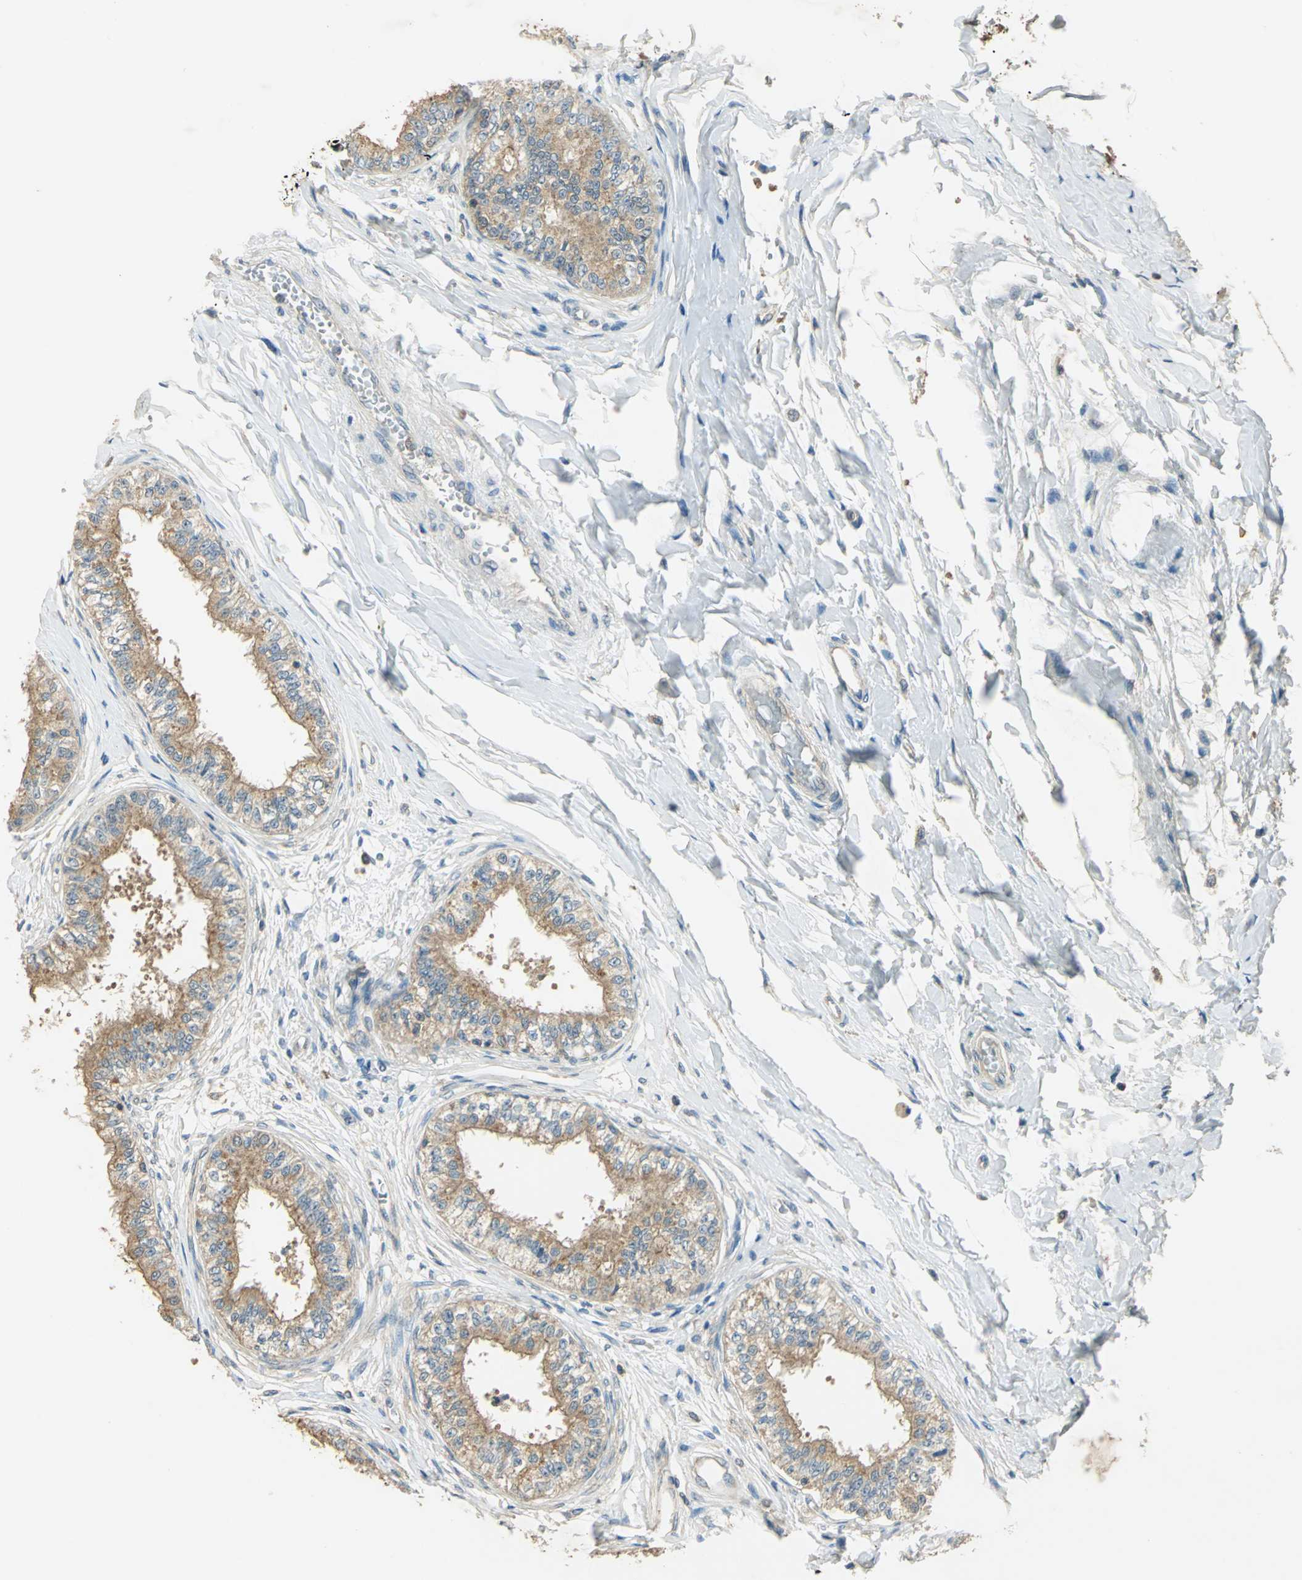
{"staining": {"intensity": "moderate", "quantity": ">75%", "location": "cytoplasmic/membranous"}, "tissue": "epididymis", "cell_type": "Glandular cells", "image_type": "normal", "snomed": [{"axis": "morphology", "description": "Normal tissue, NOS"}, {"axis": "morphology", "description": "Adenocarcinoma, metastatic, NOS"}, {"axis": "topography", "description": "Testis"}, {"axis": "topography", "description": "Epididymis"}], "caption": "Moderate cytoplasmic/membranous staining for a protein is present in approximately >75% of glandular cells of normal epididymis using immunohistochemistry.", "gene": "SHC2", "patient": {"sex": "male", "age": 26}}